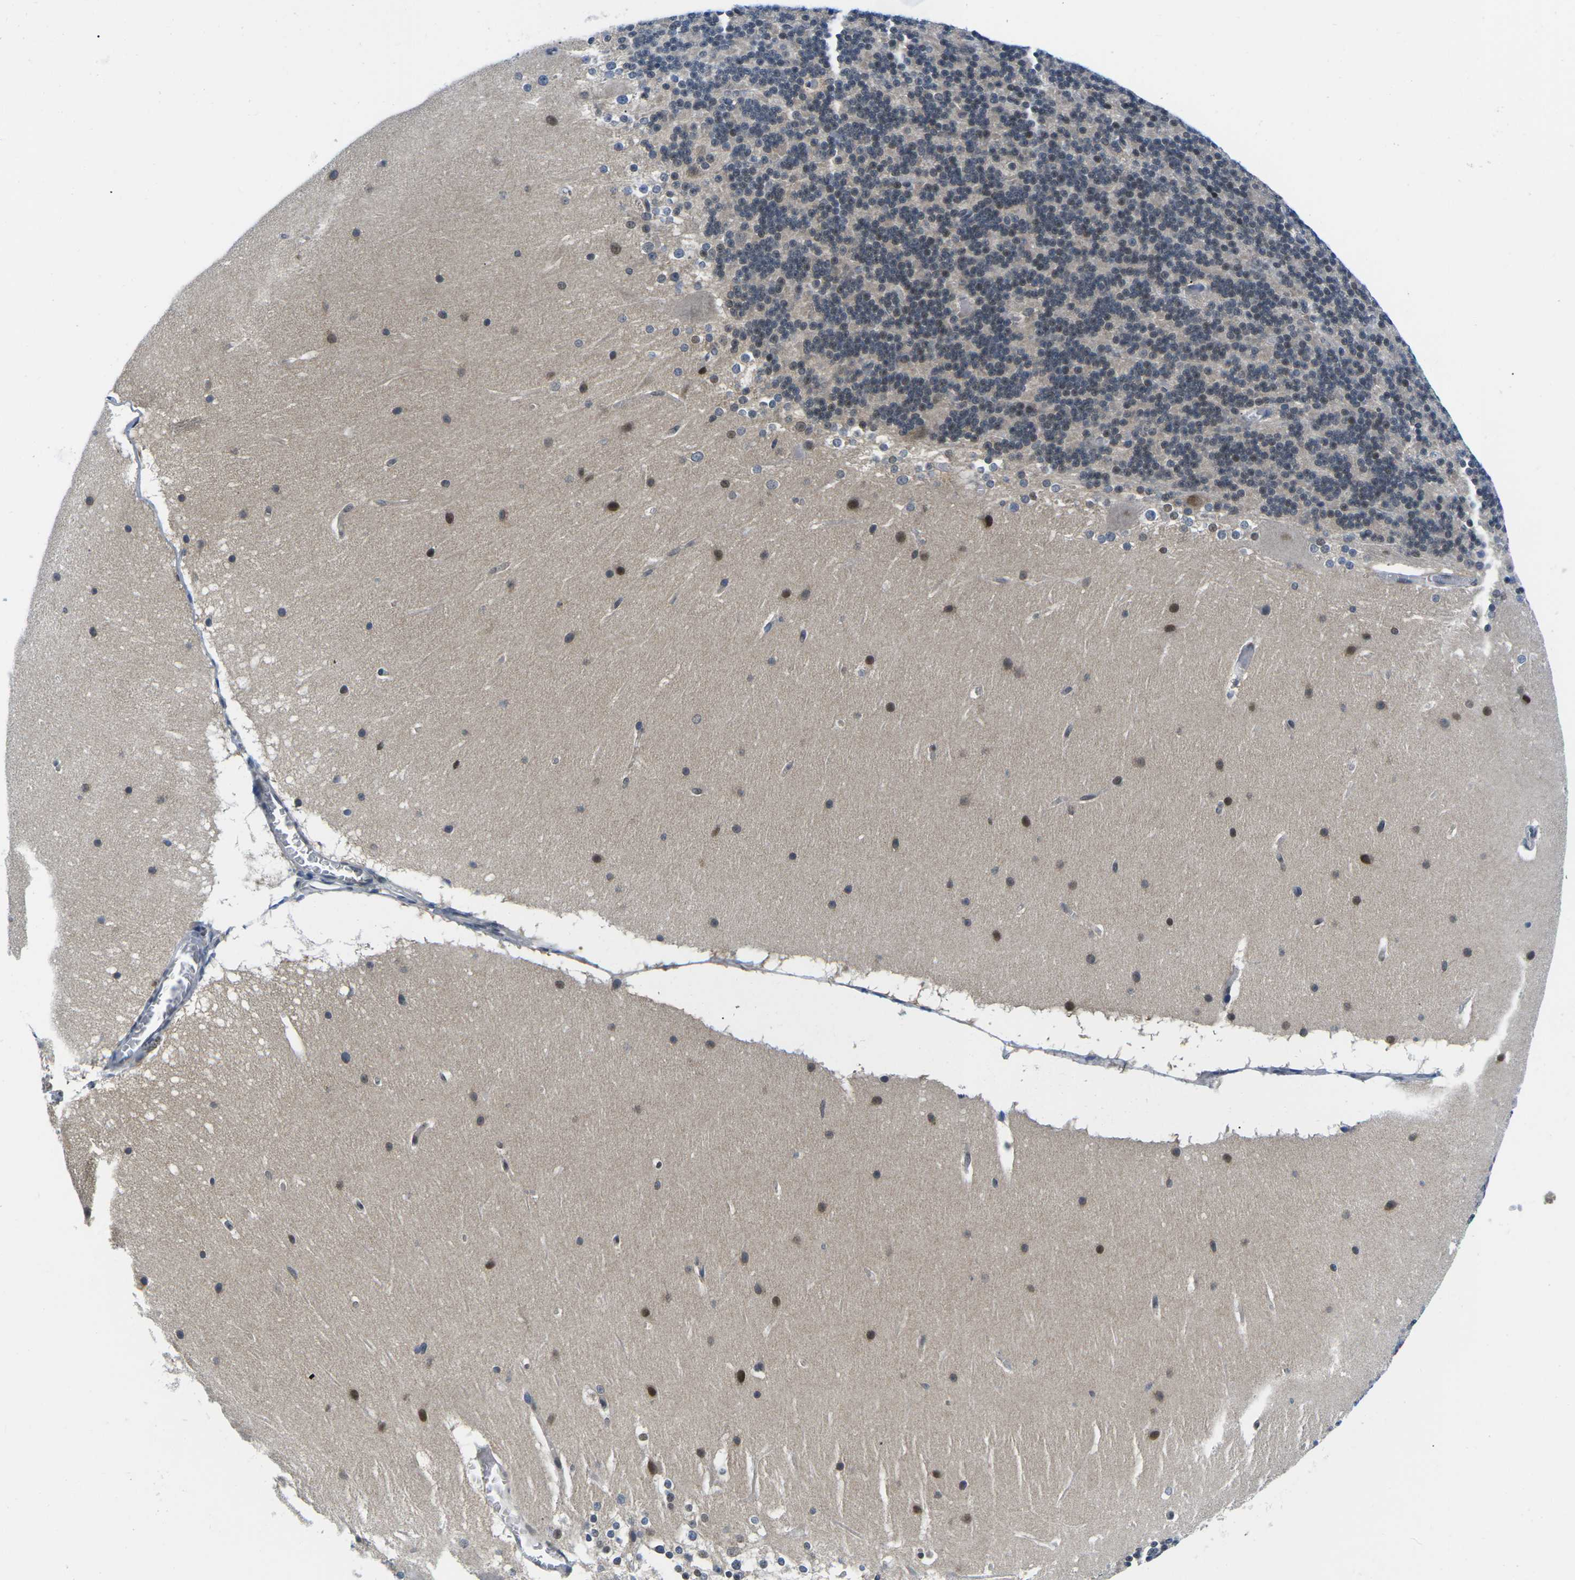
{"staining": {"intensity": "moderate", "quantity": "25%-75%", "location": "nuclear"}, "tissue": "cerebellum", "cell_type": "Cells in granular layer", "image_type": "normal", "snomed": [{"axis": "morphology", "description": "Normal tissue, NOS"}, {"axis": "topography", "description": "Cerebellum"}], "caption": "High-power microscopy captured an immunohistochemistry micrograph of normal cerebellum, revealing moderate nuclear positivity in about 25%-75% of cells in granular layer.", "gene": "UBA7", "patient": {"sex": "female", "age": 19}}